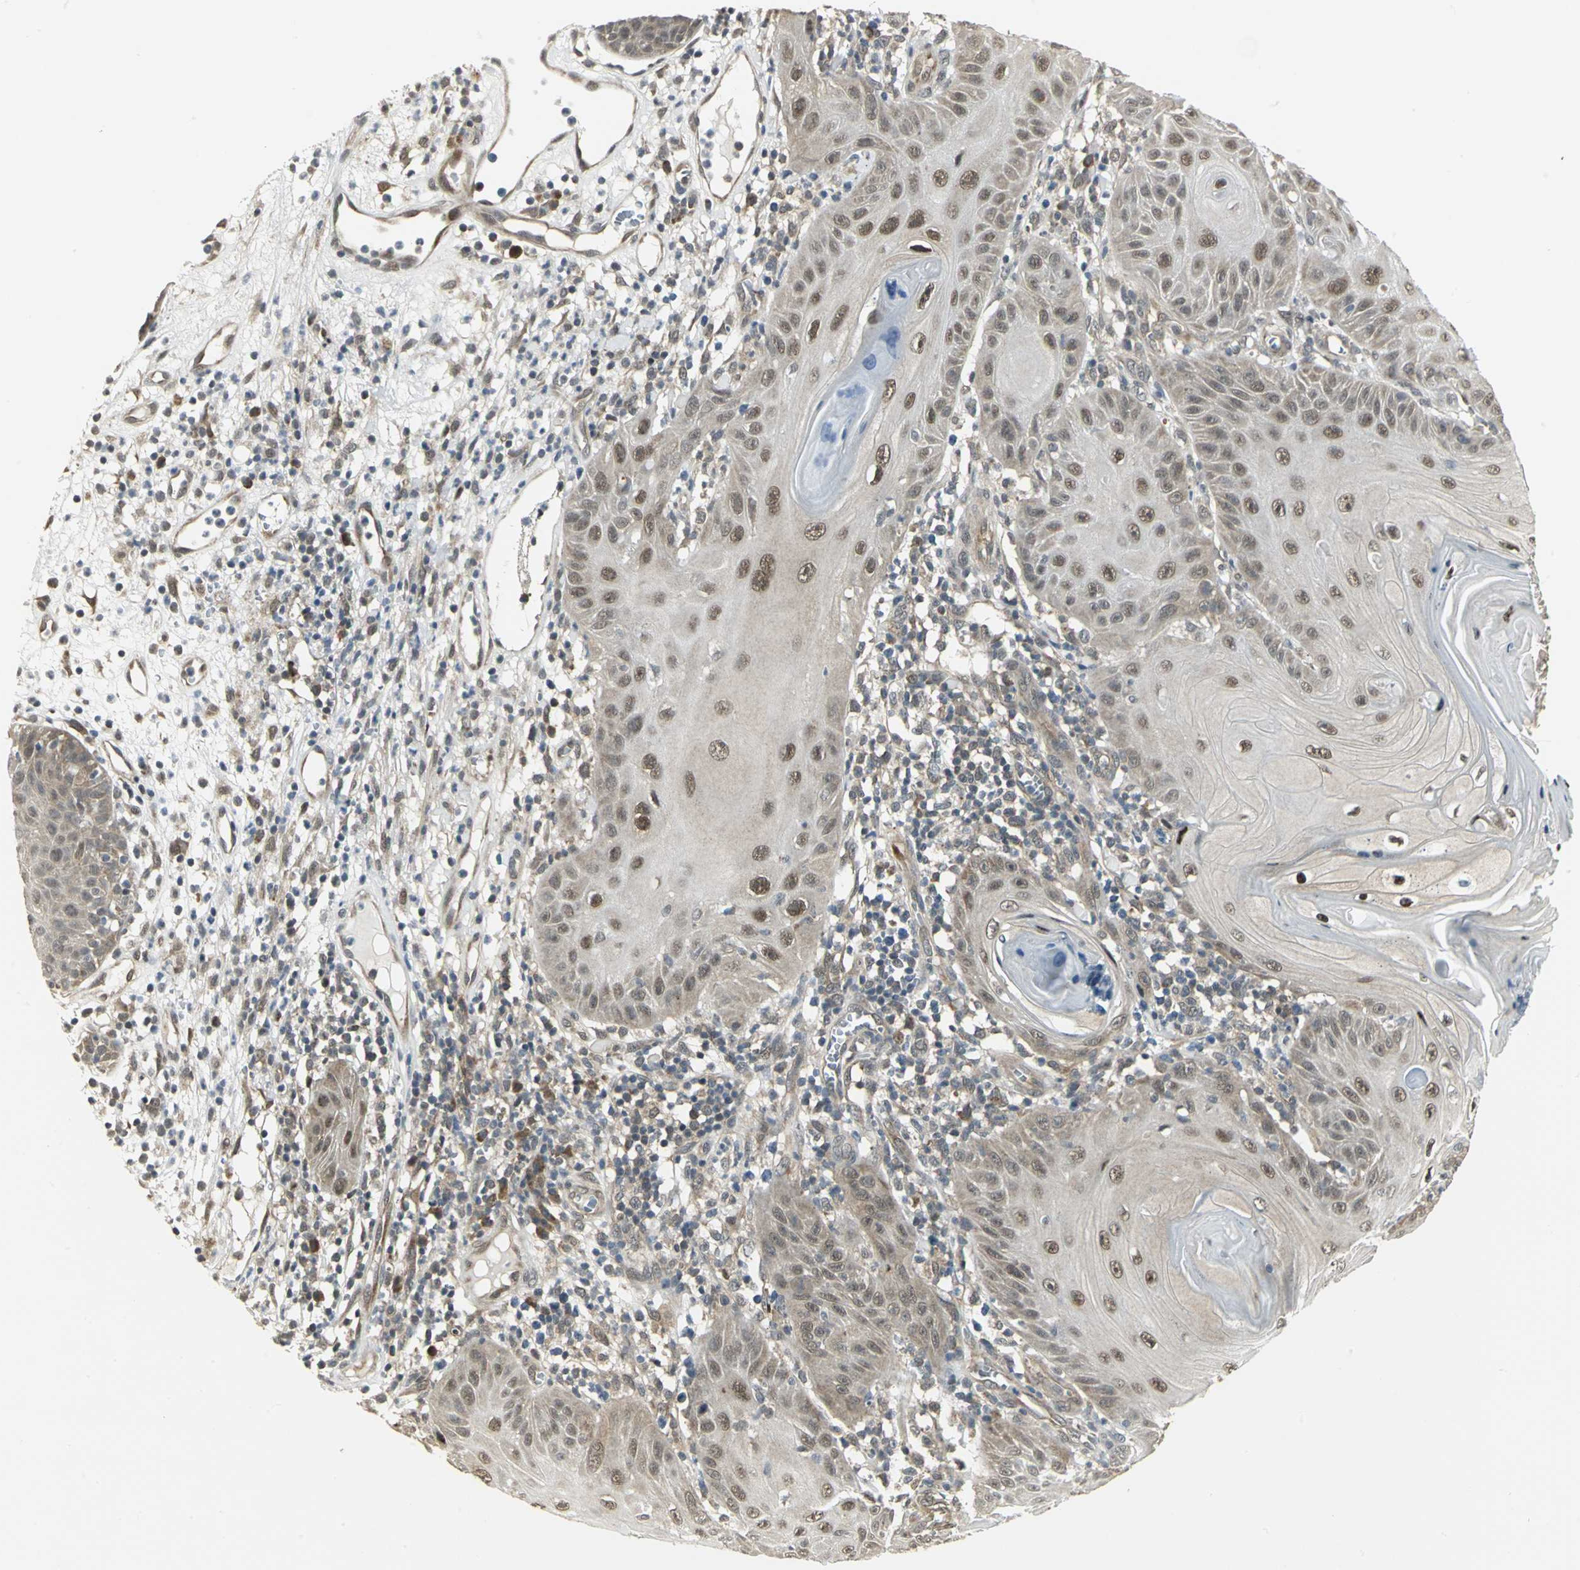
{"staining": {"intensity": "moderate", "quantity": ">75%", "location": "cytoplasmic/membranous,nuclear"}, "tissue": "skin cancer", "cell_type": "Tumor cells", "image_type": "cancer", "snomed": [{"axis": "morphology", "description": "Squamous cell carcinoma, NOS"}, {"axis": "topography", "description": "Skin"}], "caption": "Brown immunohistochemical staining in human skin cancer (squamous cell carcinoma) reveals moderate cytoplasmic/membranous and nuclear positivity in about >75% of tumor cells. (Brightfield microscopy of DAB IHC at high magnification).", "gene": "PSMC4", "patient": {"sex": "female", "age": 78}}